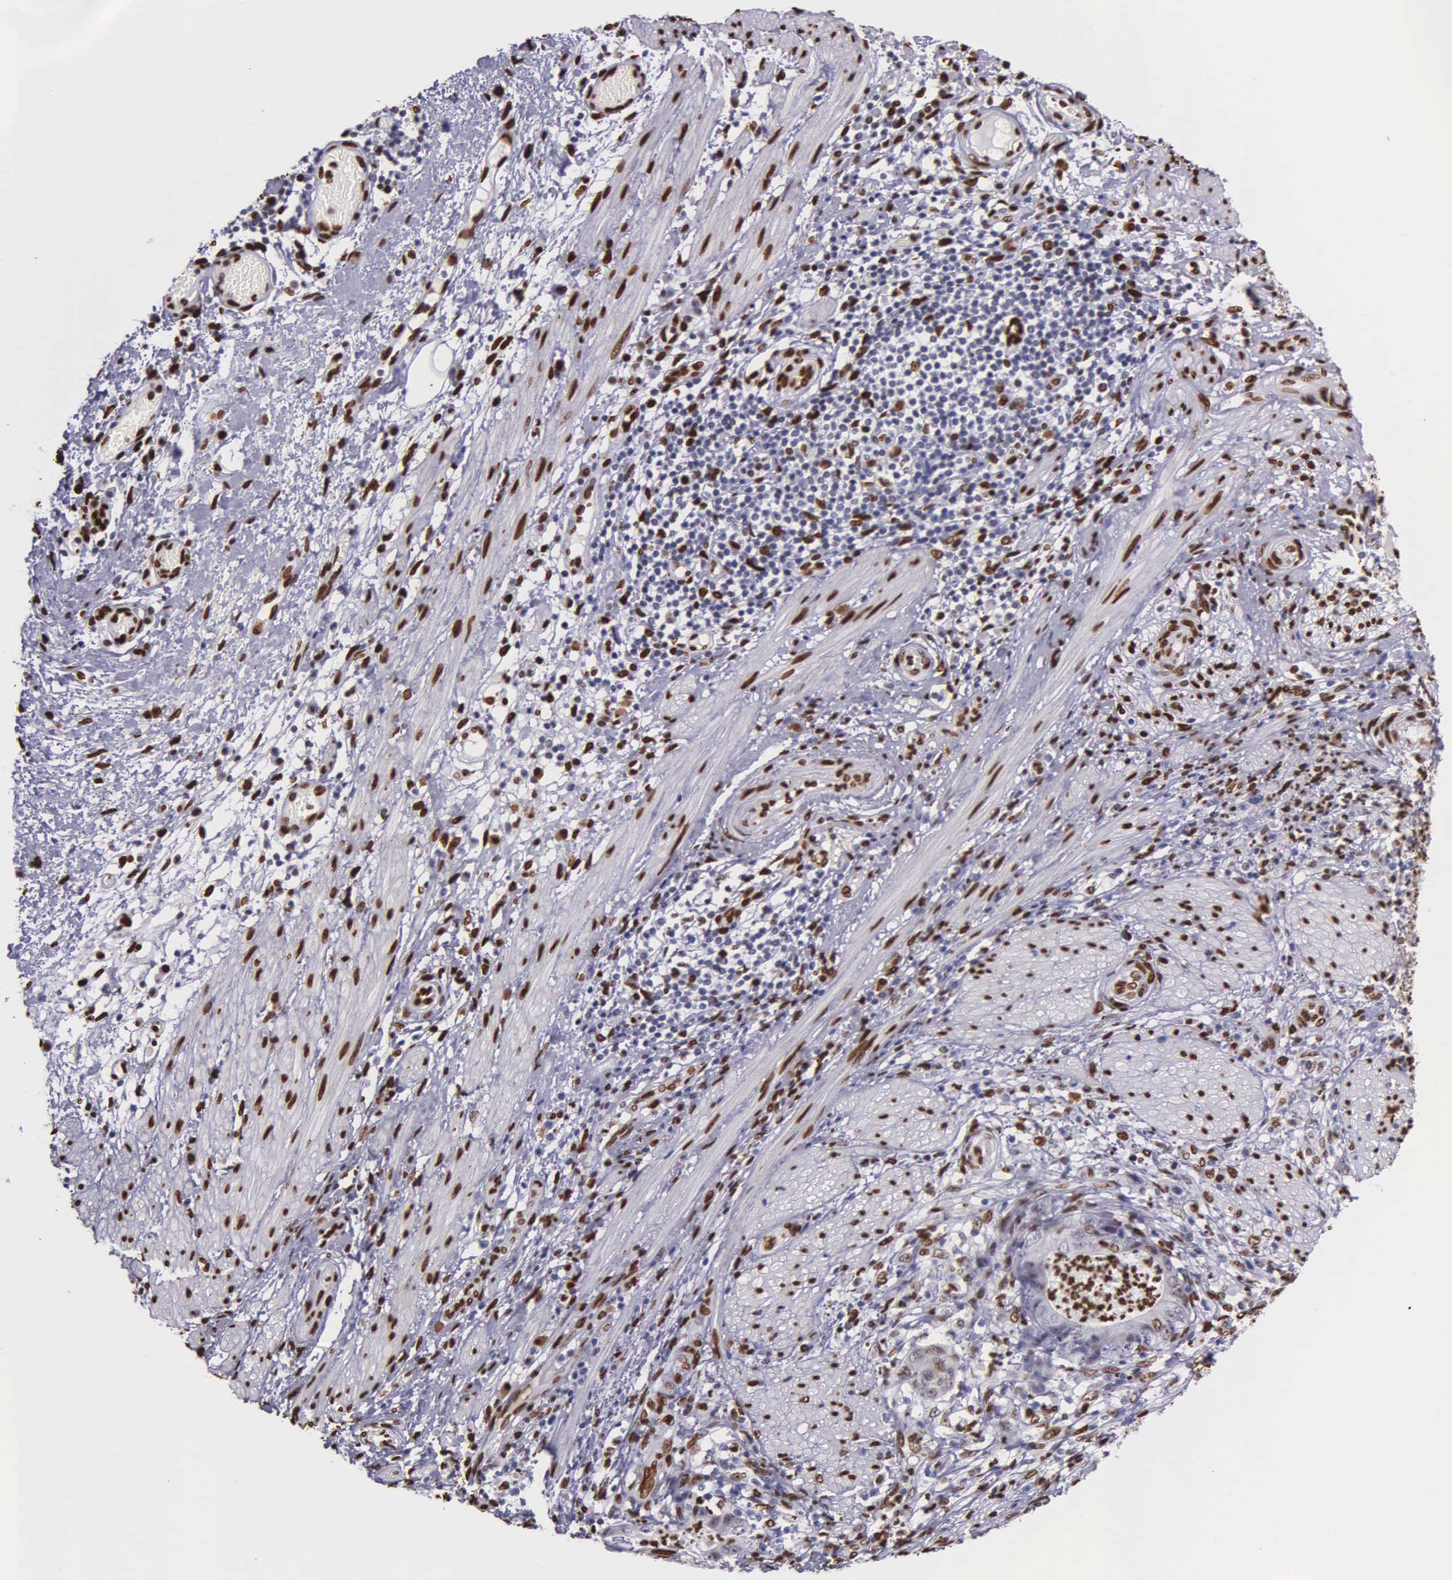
{"staining": {"intensity": "moderate", "quantity": "25%-75%", "location": "nuclear"}, "tissue": "stomach cancer", "cell_type": "Tumor cells", "image_type": "cancer", "snomed": [{"axis": "morphology", "description": "Adenocarcinoma, NOS"}, {"axis": "topography", "description": "Stomach, lower"}], "caption": "A micrograph showing moderate nuclear staining in approximately 25%-75% of tumor cells in stomach adenocarcinoma, as visualized by brown immunohistochemical staining.", "gene": "H1-0", "patient": {"sex": "female", "age": 86}}